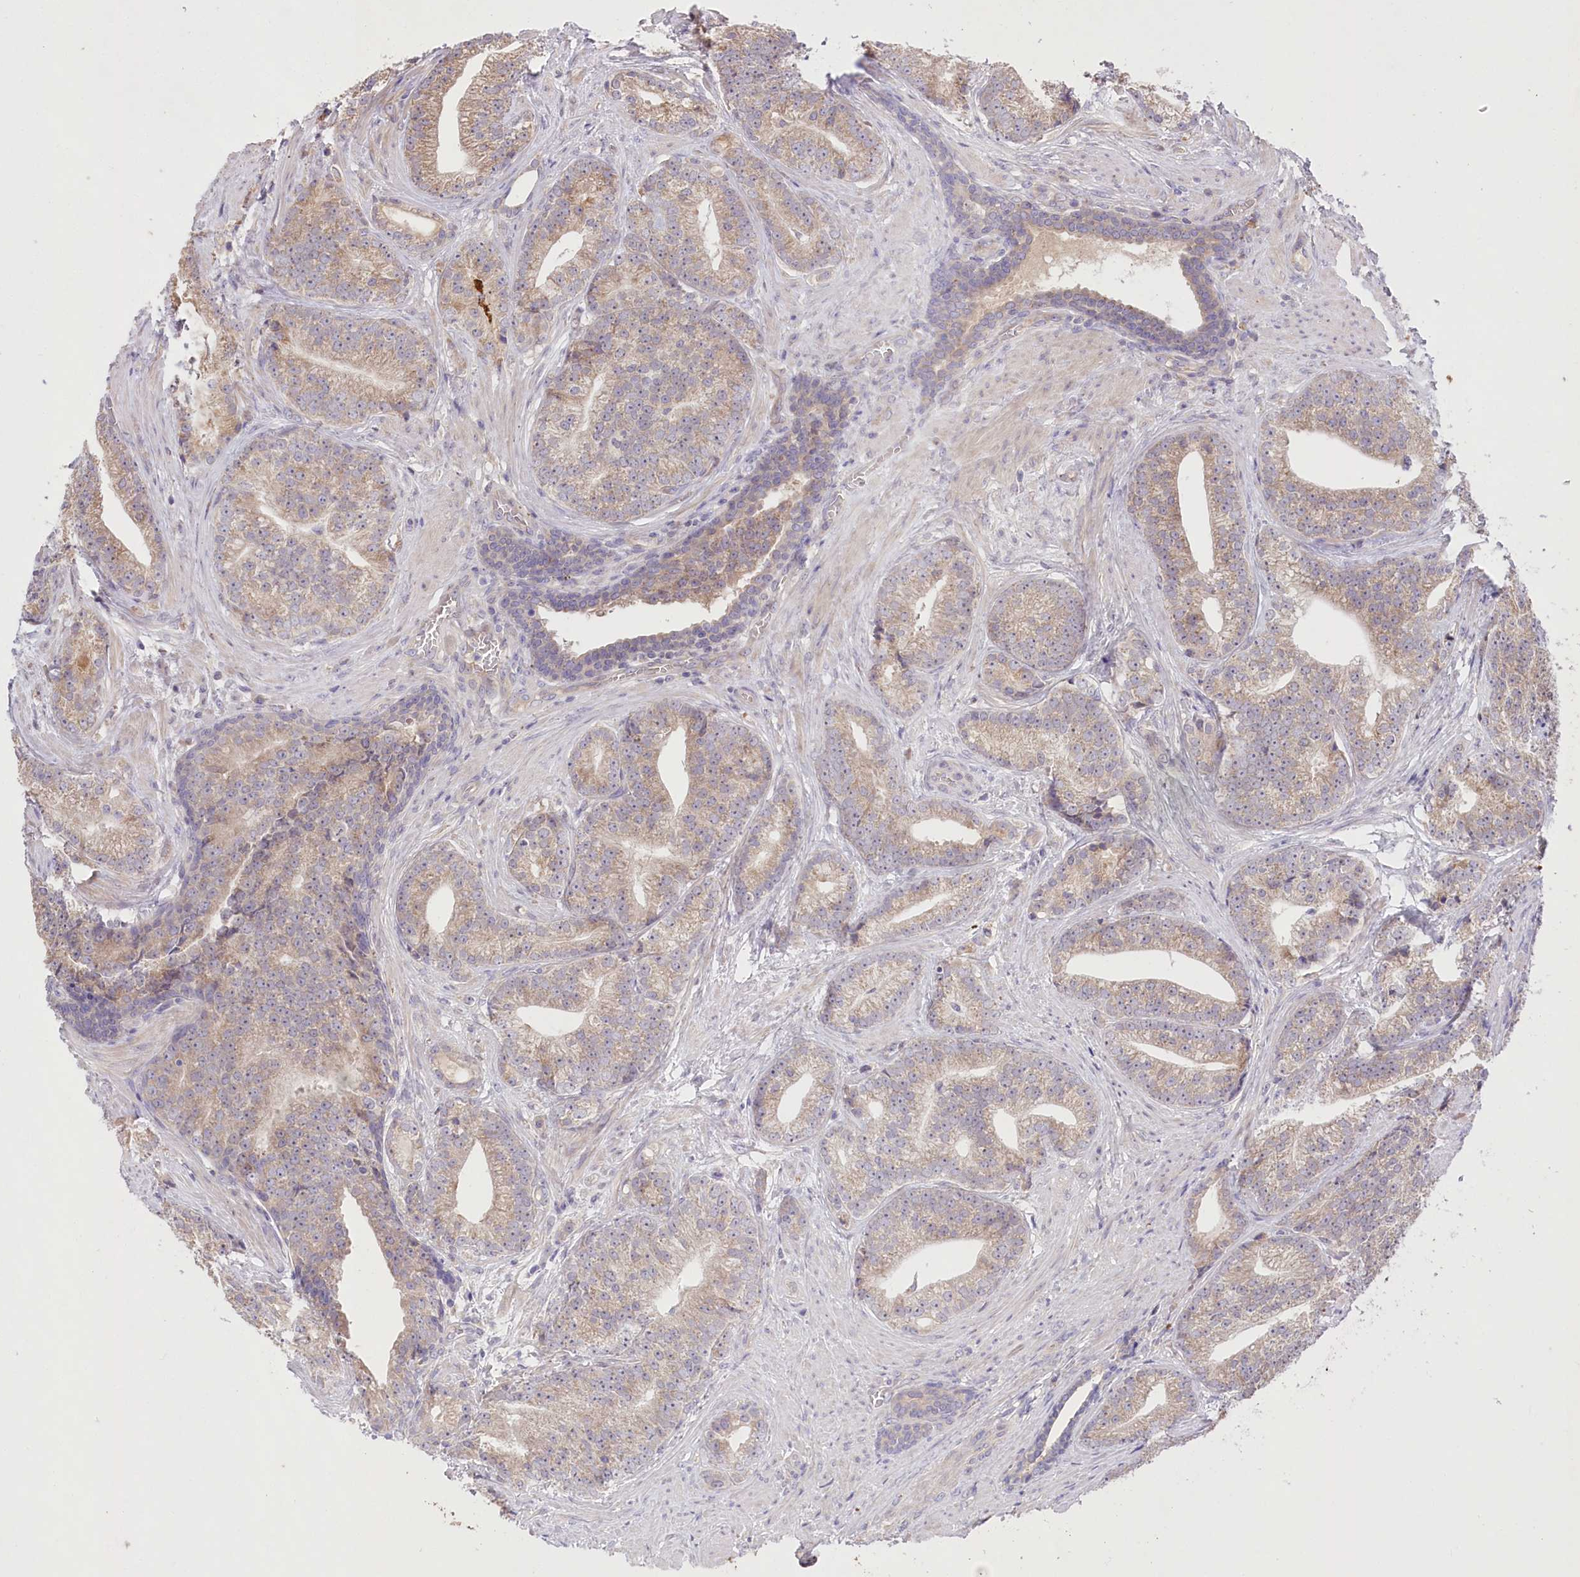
{"staining": {"intensity": "weak", "quantity": "25%-75%", "location": "cytoplasmic/membranous"}, "tissue": "prostate cancer", "cell_type": "Tumor cells", "image_type": "cancer", "snomed": [{"axis": "morphology", "description": "Adenocarcinoma, Low grade"}, {"axis": "topography", "description": "Prostate"}], "caption": "Protein expression analysis of human prostate cancer reveals weak cytoplasmic/membranous expression in approximately 25%-75% of tumor cells.", "gene": "PBLD", "patient": {"sex": "male", "age": 71}}